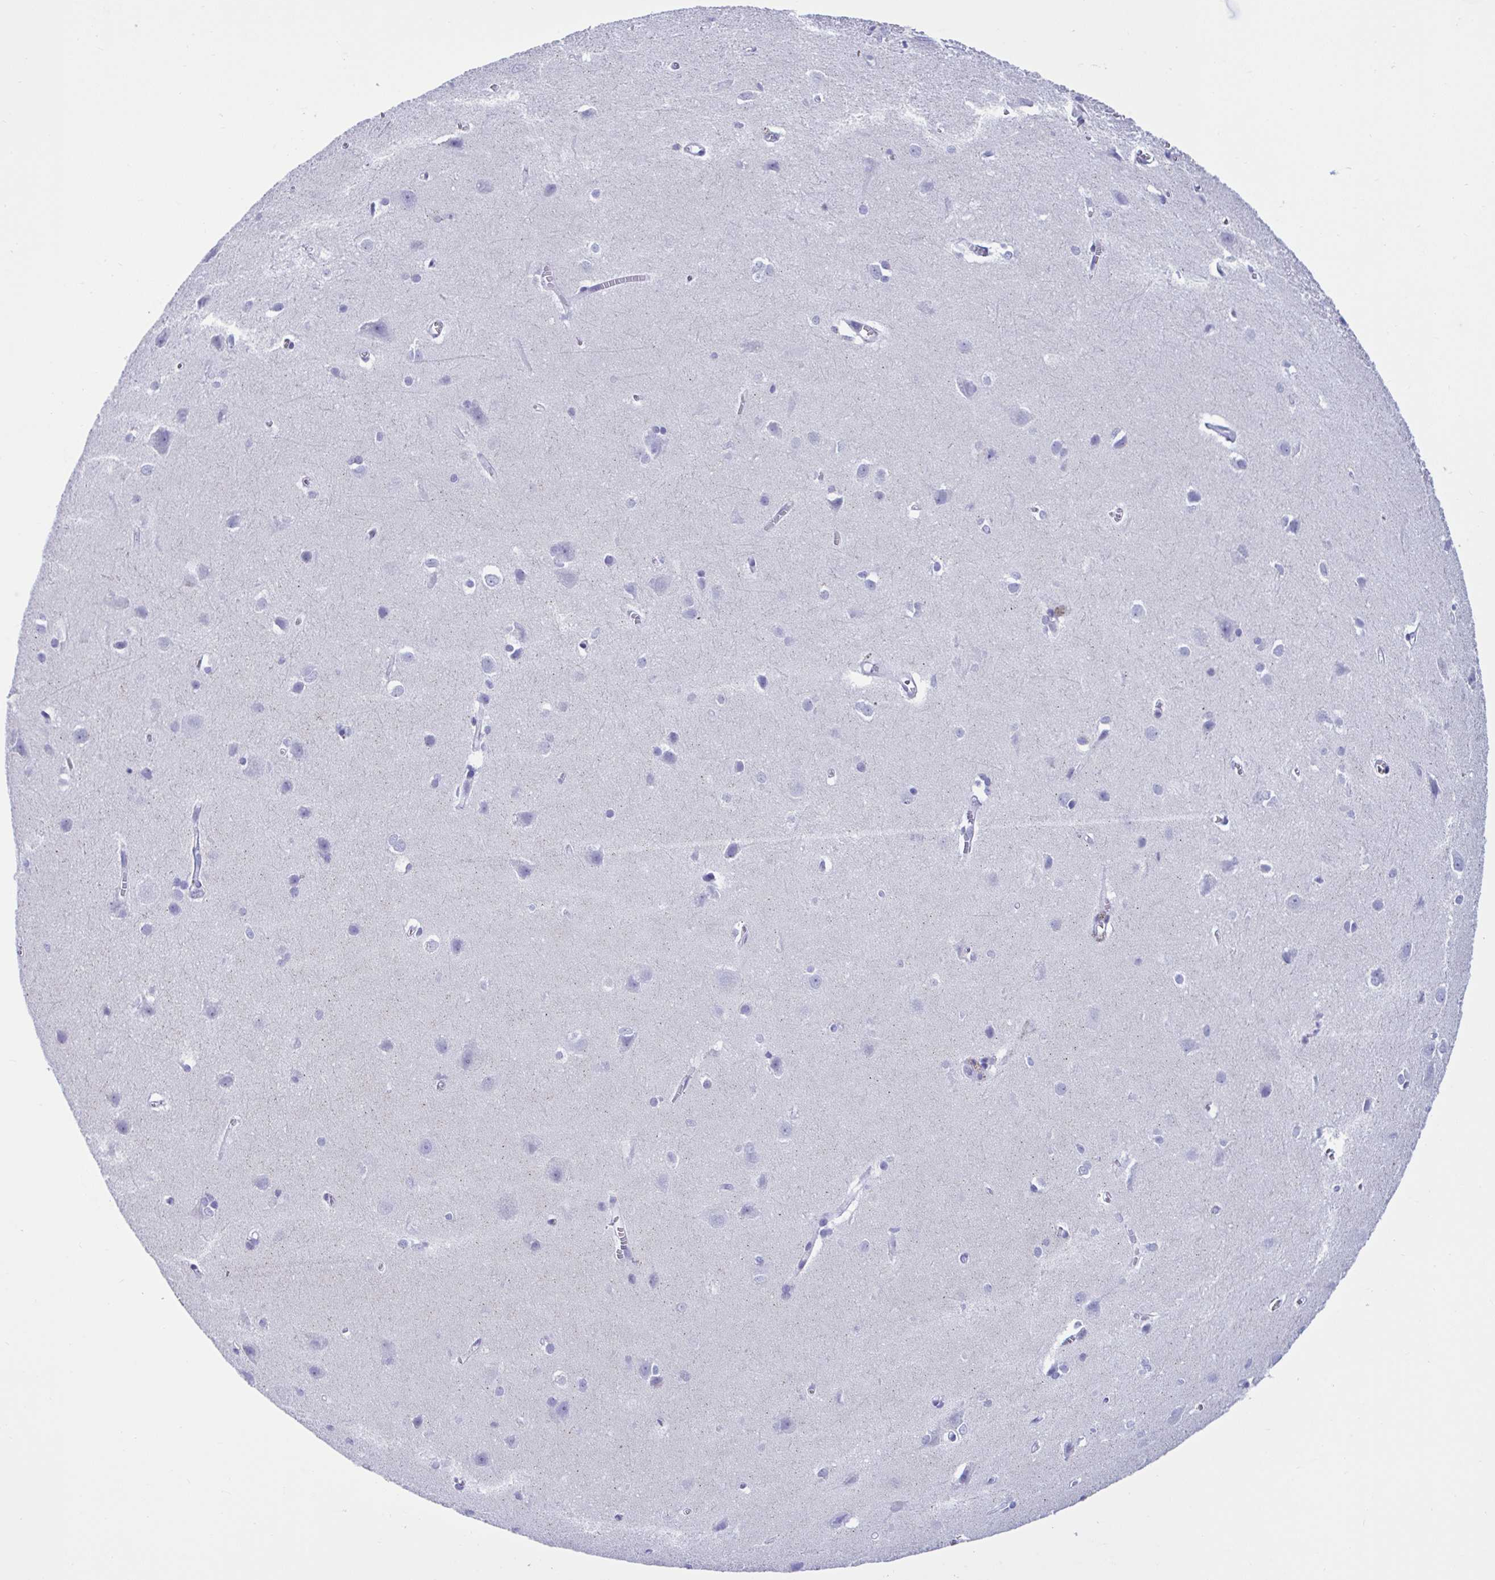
{"staining": {"intensity": "negative", "quantity": "none", "location": "none"}, "tissue": "cerebral cortex", "cell_type": "Endothelial cells", "image_type": "normal", "snomed": [{"axis": "morphology", "description": "Normal tissue, NOS"}, {"axis": "topography", "description": "Cerebral cortex"}], "caption": "The IHC image has no significant positivity in endothelial cells of cerebral cortex.", "gene": "MRGPRG", "patient": {"sex": "male", "age": 37}}